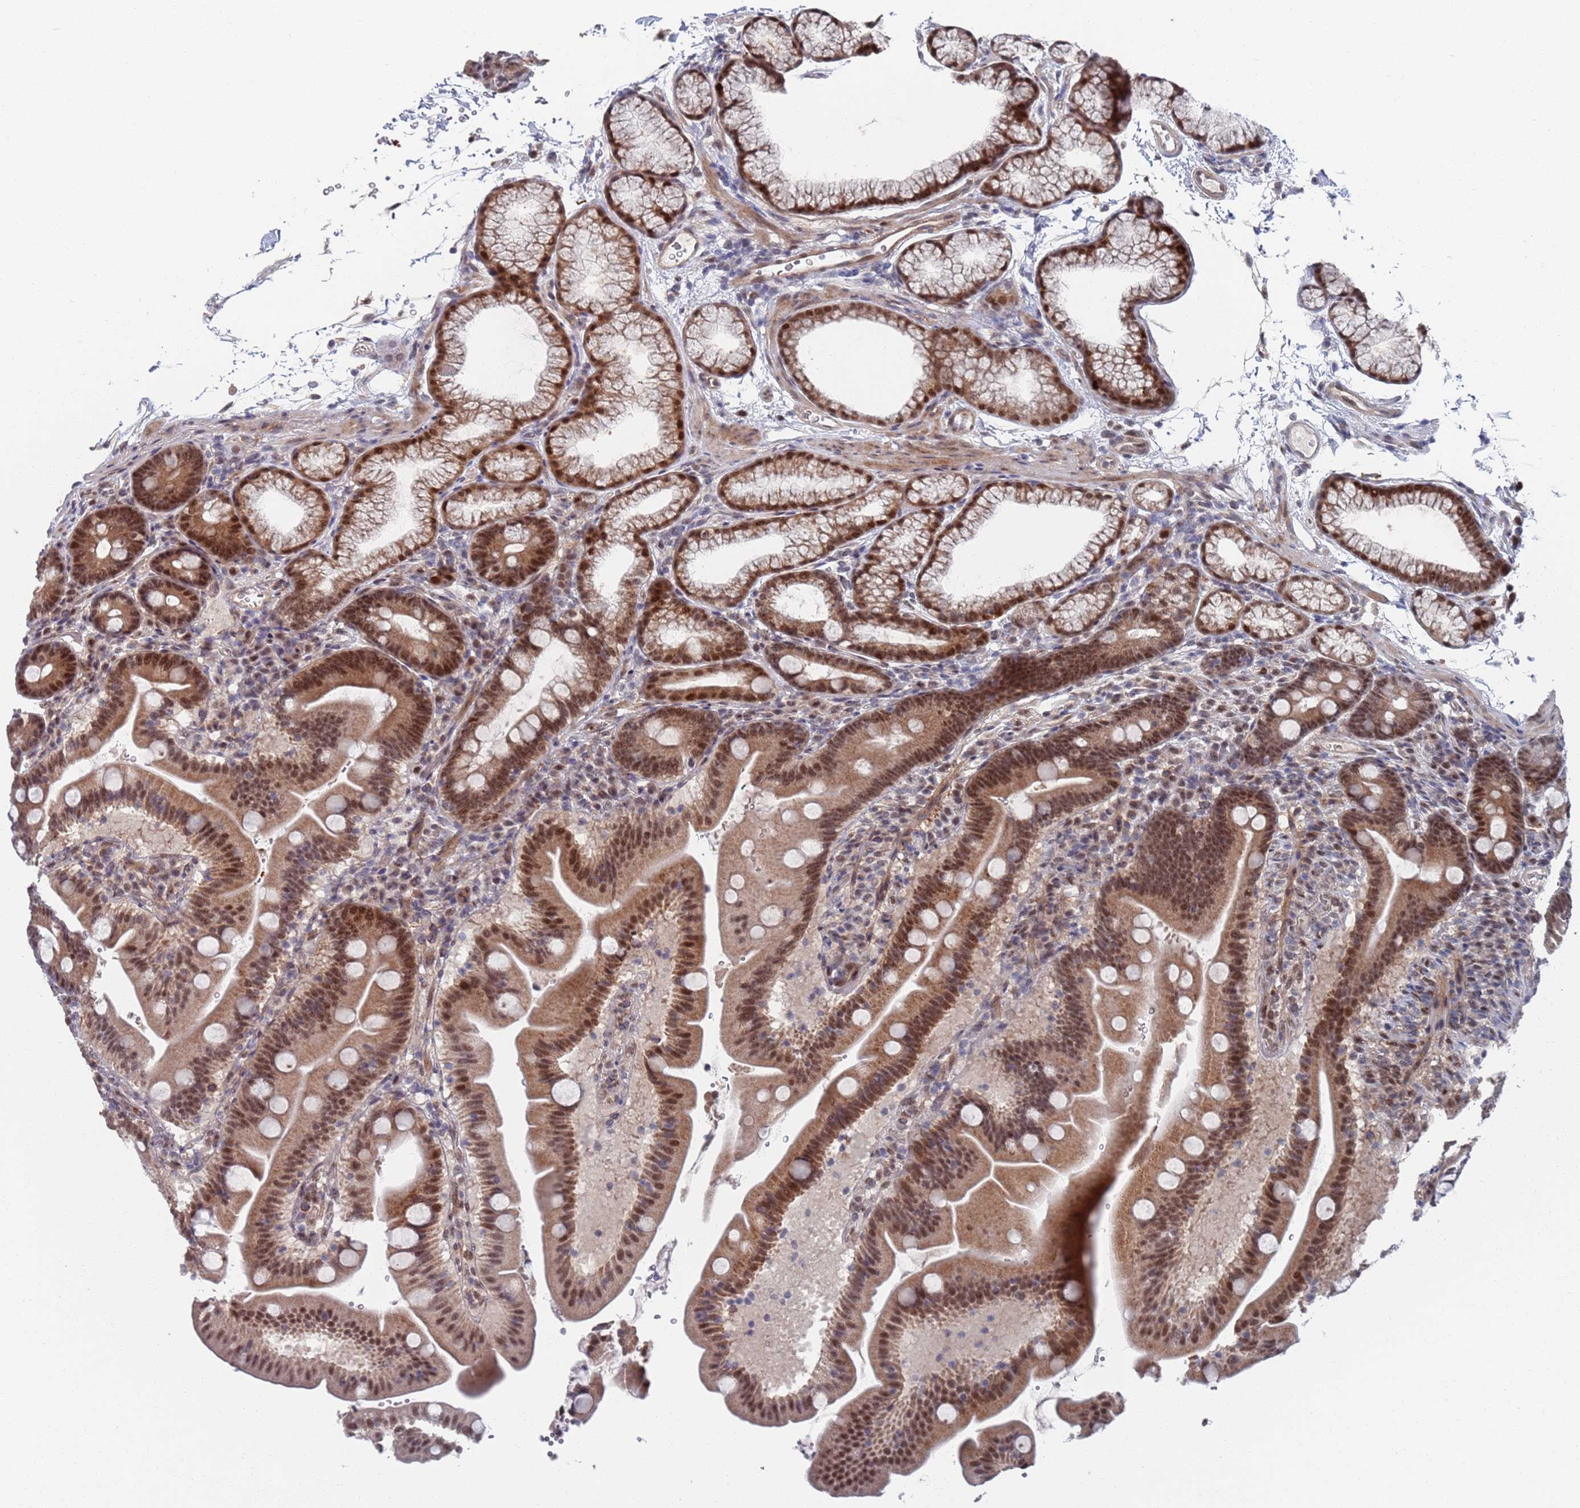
{"staining": {"intensity": "moderate", "quantity": ">75%", "location": "nuclear"}, "tissue": "duodenum", "cell_type": "Glandular cells", "image_type": "normal", "snomed": [{"axis": "morphology", "description": "Normal tissue, NOS"}, {"axis": "topography", "description": "Duodenum"}], "caption": "Duodenum stained with DAB immunohistochemistry (IHC) shows medium levels of moderate nuclear expression in about >75% of glandular cells. (DAB = brown stain, brightfield microscopy at high magnification).", "gene": "RPP25", "patient": {"sex": "male", "age": 54}}